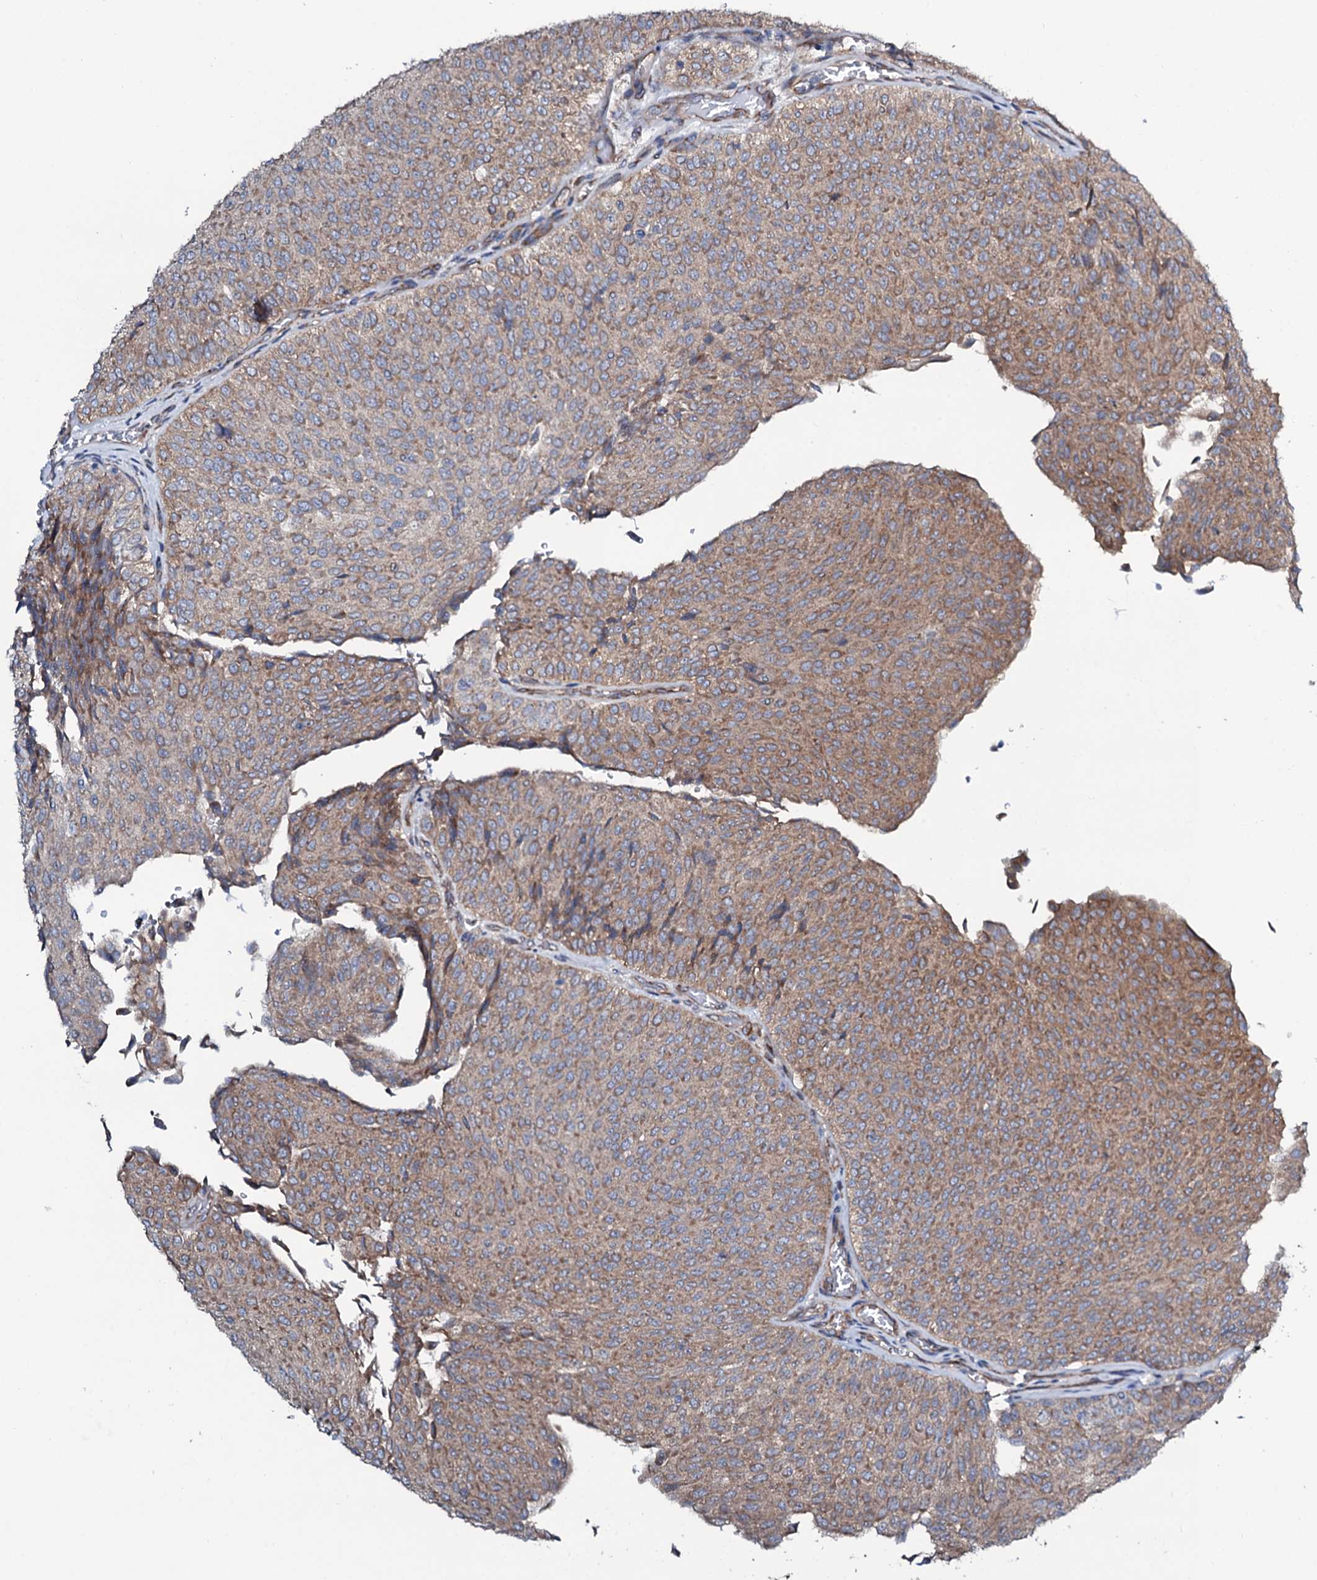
{"staining": {"intensity": "moderate", "quantity": ">75%", "location": "cytoplasmic/membranous"}, "tissue": "urothelial cancer", "cell_type": "Tumor cells", "image_type": "cancer", "snomed": [{"axis": "morphology", "description": "Urothelial carcinoma, Low grade"}, {"axis": "topography", "description": "Urinary bladder"}], "caption": "DAB immunohistochemical staining of low-grade urothelial carcinoma exhibits moderate cytoplasmic/membranous protein expression in about >75% of tumor cells. (Stains: DAB (3,3'-diaminobenzidine) in brown, nuclei in blue, Microscopy: brightfield microscopy at high magnification).", "gene": "STARD13", "patient": {"sex": "male", "age": 78}}